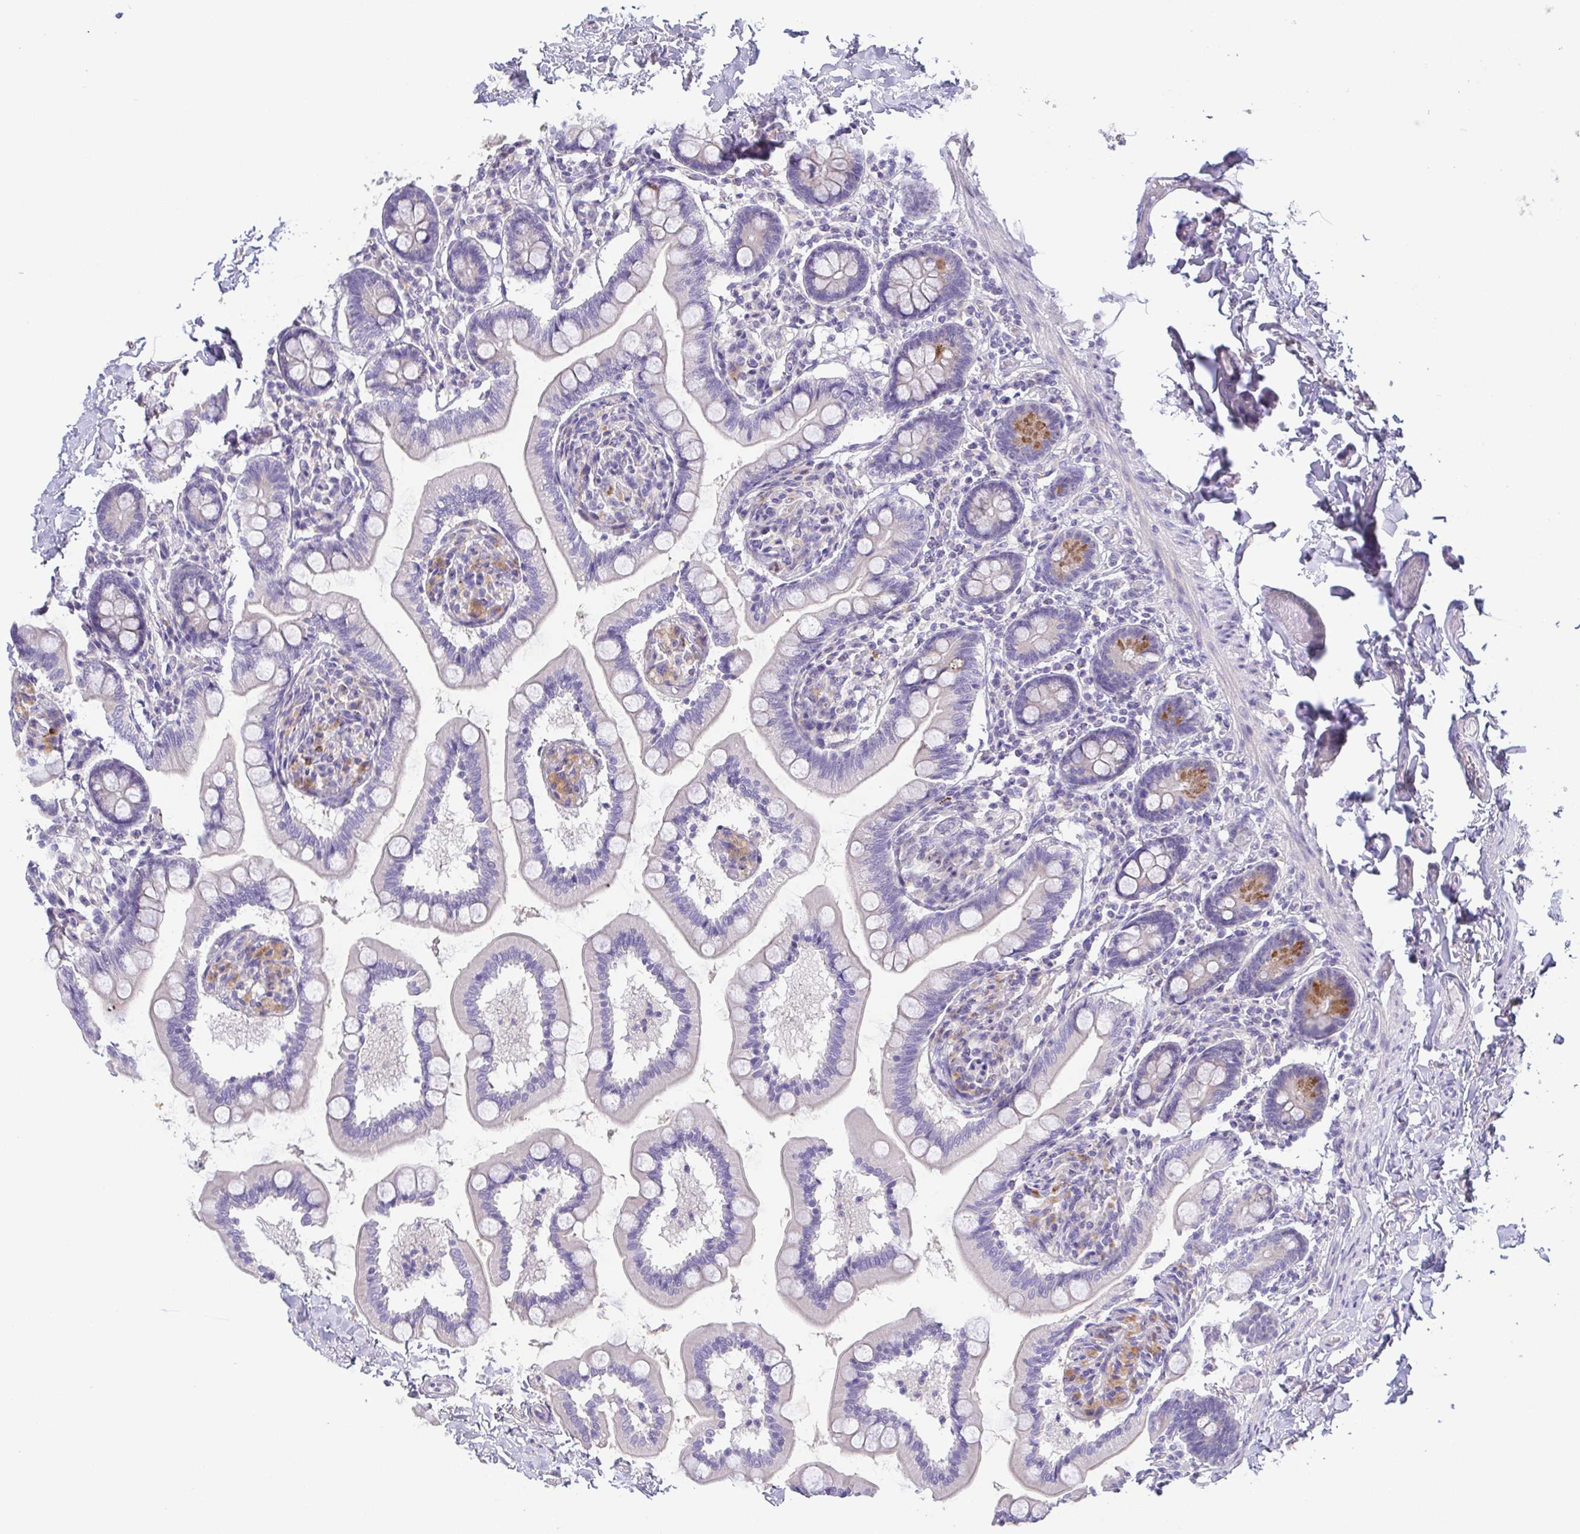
{"staining": {"intensity": "moderate", "quantity": "<25%", "location": "cytoplasmic/membranous"}, "tissue": "small intestine", "cell_type": "Glandular cells", "image_type": "normal", "snomed": [{"axis": "morphology", "description": "Normal tissue, NOS"}, {"axis": "topography", "description": "Small intestine"}], "caption": "A brown stain labels moderate cytoplasmic/membranous expression of a protein in glandular cells of unremarkable small intestine. The protein of interest is shown in brown color, while the nuclei are stained blue.", "gene": "PKDREJ", "patient": {"sex": "female", "age": 64}}